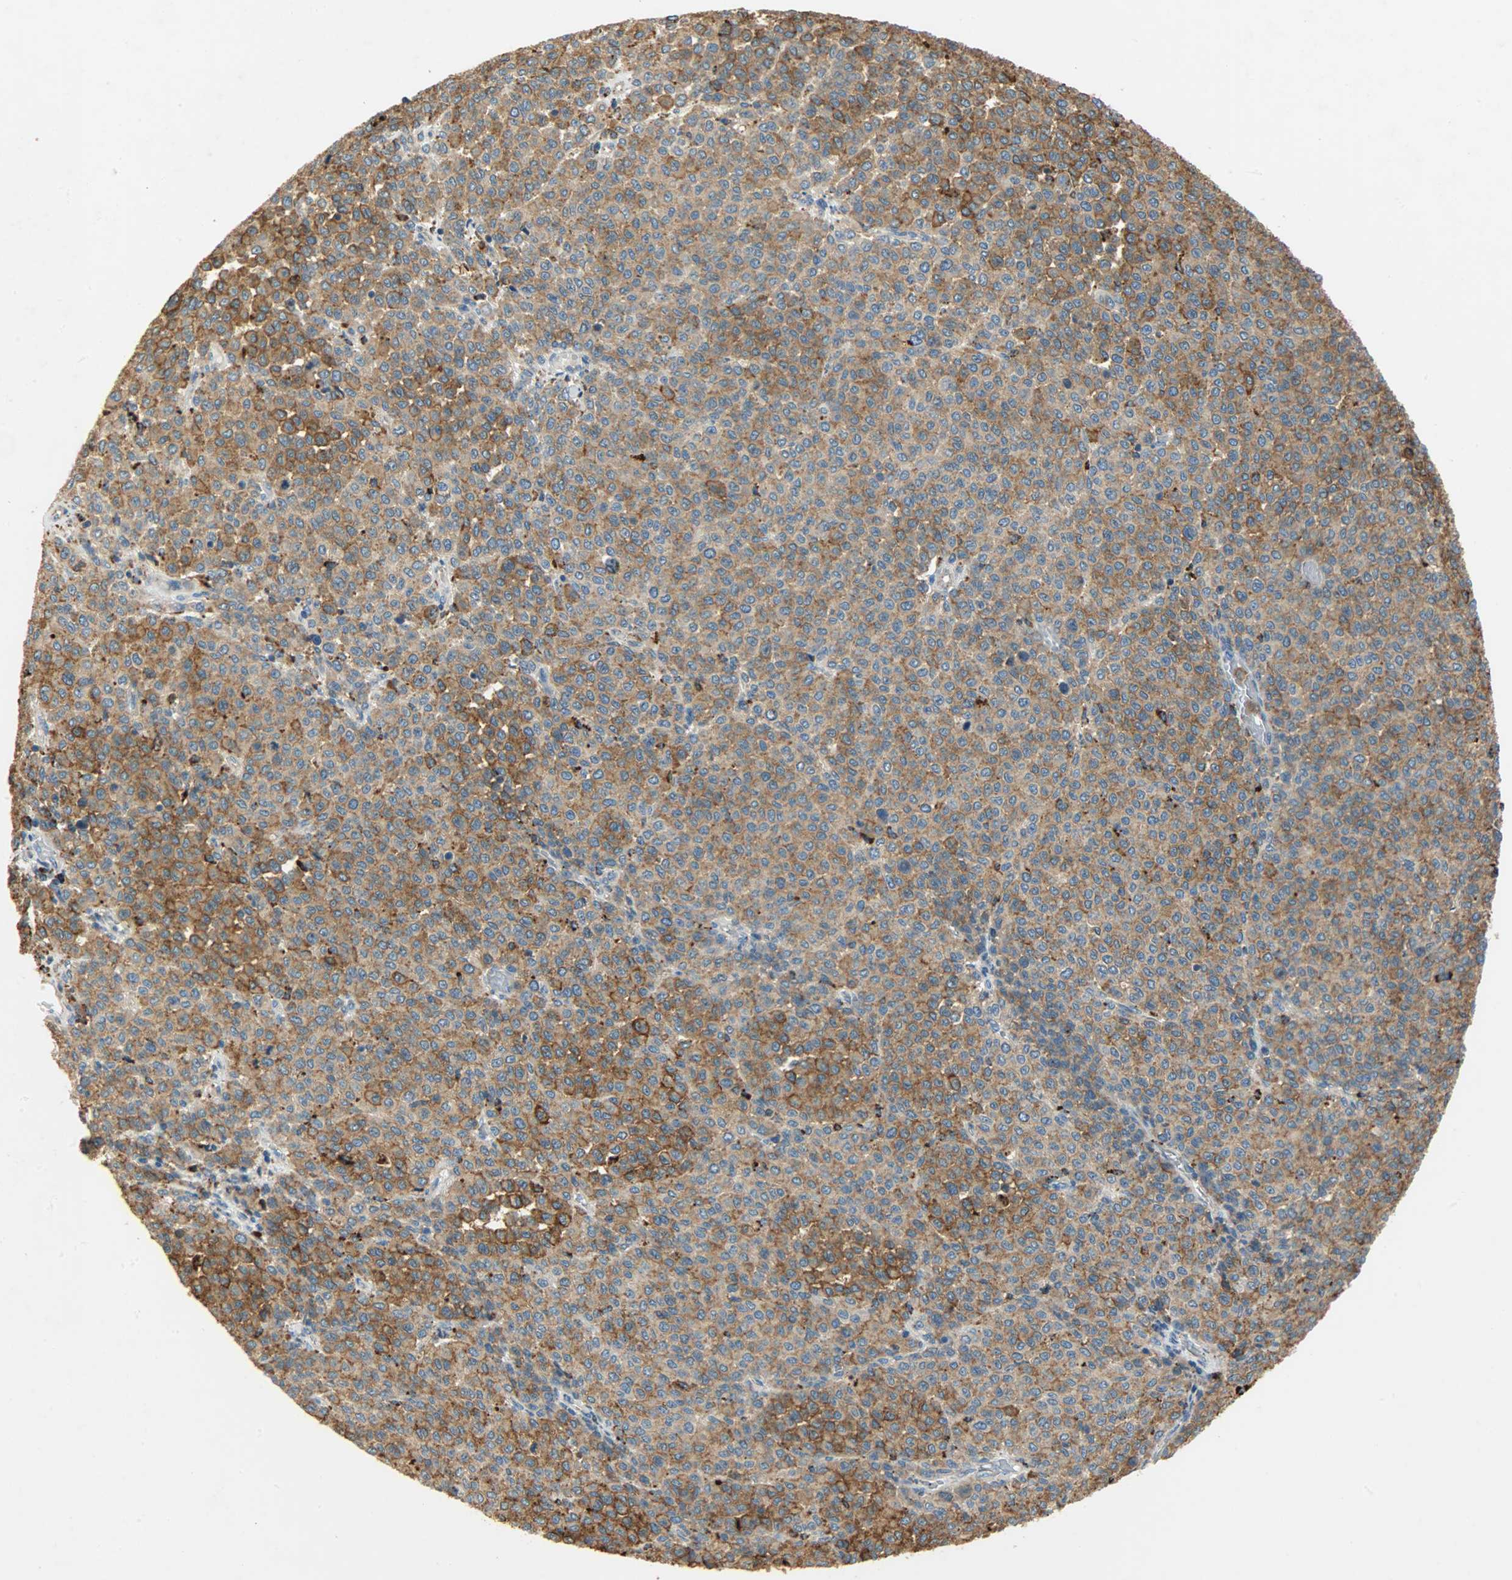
{"staining": {"intensity": "moderate", "quantity": ">75%", "location": "cytoplasmic/membranous"}, "tissue": "melanoma", "cell_type": "Tumor cells", "image_type": "cancer", "snomed": [{"axis": "morphology", "description": "Malignant melanoma, Metastatic site"}, {"axis": "topography", "description": "Pancreas"}], "caption": "Malignant melanoma (metastatic site) stained with DAB immunohistochemistry (IHC) demonstrates medium levels of moderate cytoplasmic/membranous positivity in about >75% of tumor cells. The staining is performed using DAB brown chromogen to label protein expression. The nuclei are counter-stained blue using hematoxylin.", "gene": "ASAH1", "patient": {"sex": "female", "age": 30}}